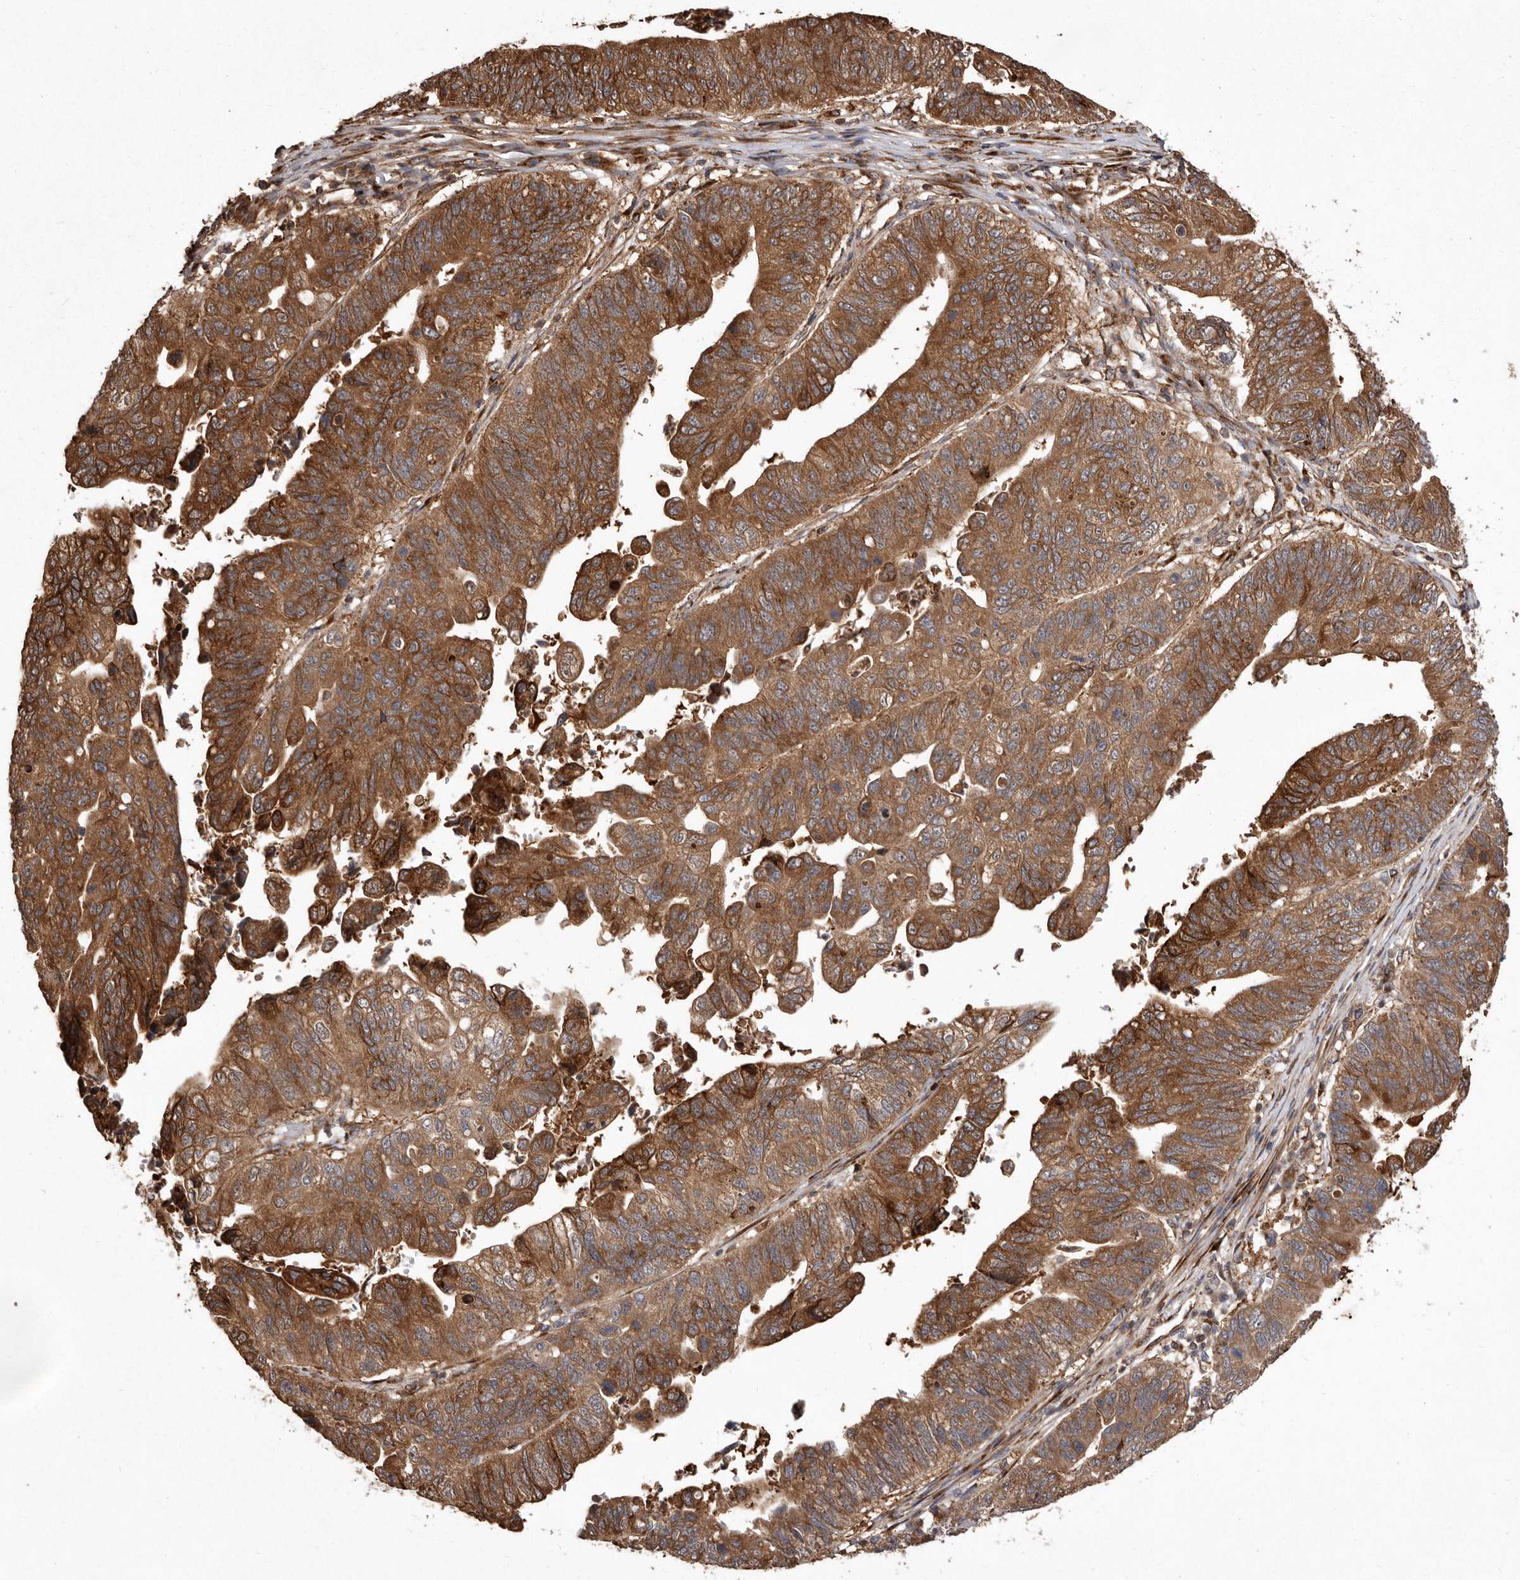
{"staining": {"intensity": "moderate", "quantity": ">75%", "location": "cytoplasmic/membranous"}, "tissue": "stomach cancer", "cell_type": "Tumor cells", "image_type": "cancer", "snomed": [{"axis": "morphology", "description": "Adenocarcinoma, NOS"}, {"axis": "topography", "description": "Stomach"}], "caption": "The immunohistochemical stain labels moderate cytoplasmic/membranous positivity in tumor cells of stomach cancer tissue. (DAB (3,3'-diaminobenzidine) = brown stain, brightfield microscopy at high magnification).", "gene": "FLAD1", "patient": {"sex": "male", "age": 59}}